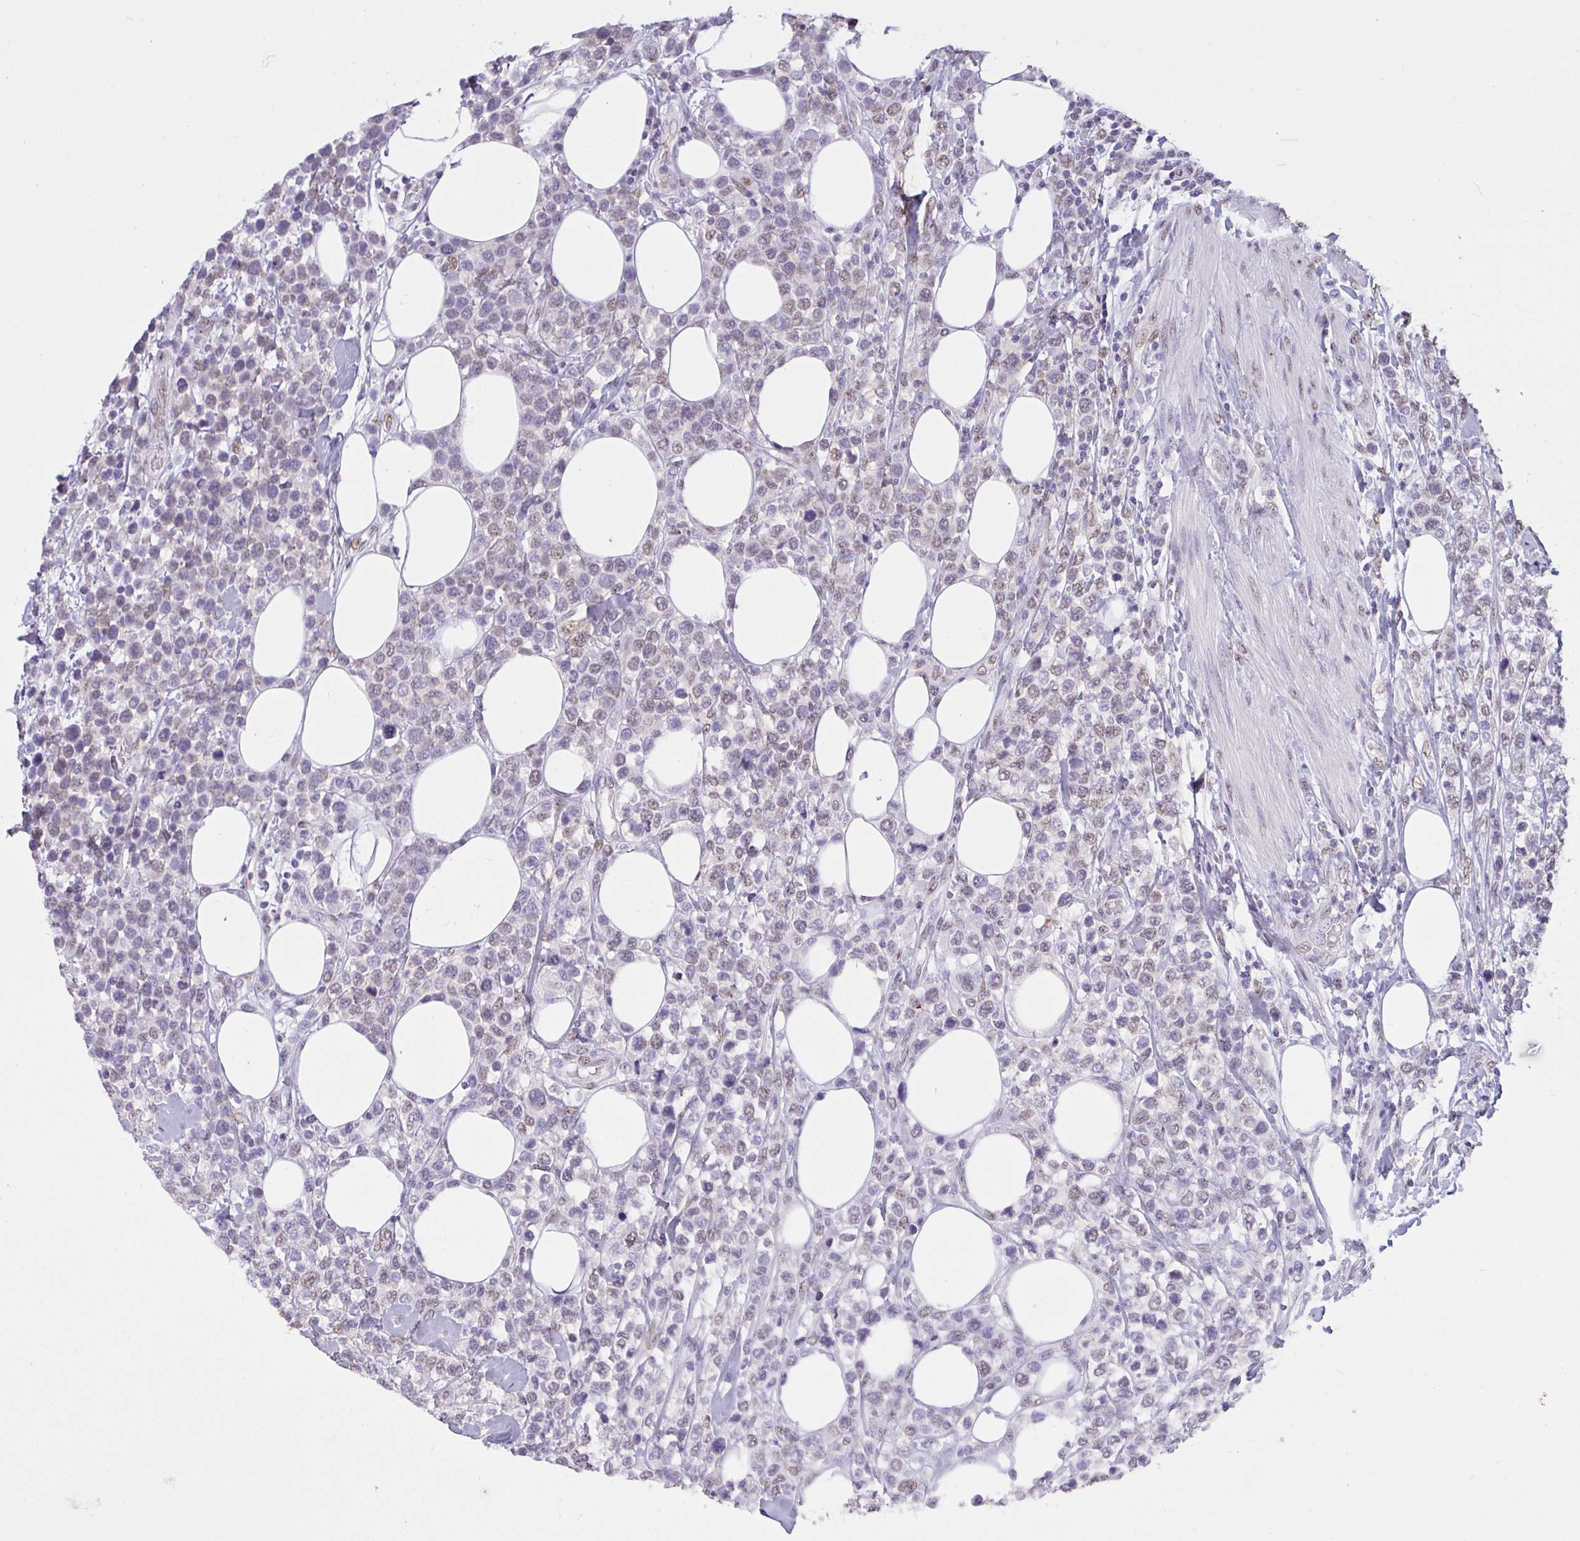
{"staining": {"intensity": "weak", "quantity": "<25%", "location": "nuclear"}, "tissue": "lymphoma", "cell_type": "Tumor cells", "image_type": "cancer", "snomed": [{"axis": "morphology", "description": "Malignant lymphoma, non-Hodgkin's type, High grade"}, {"axis": "topography", "description": "Soft tissue"}], "caption": "Photomicrograph shows no protein expression in tumor cells of lymphoma tissue.", "gene": "SEMA6B", "patient": {"sex": "female", "age": 56}}